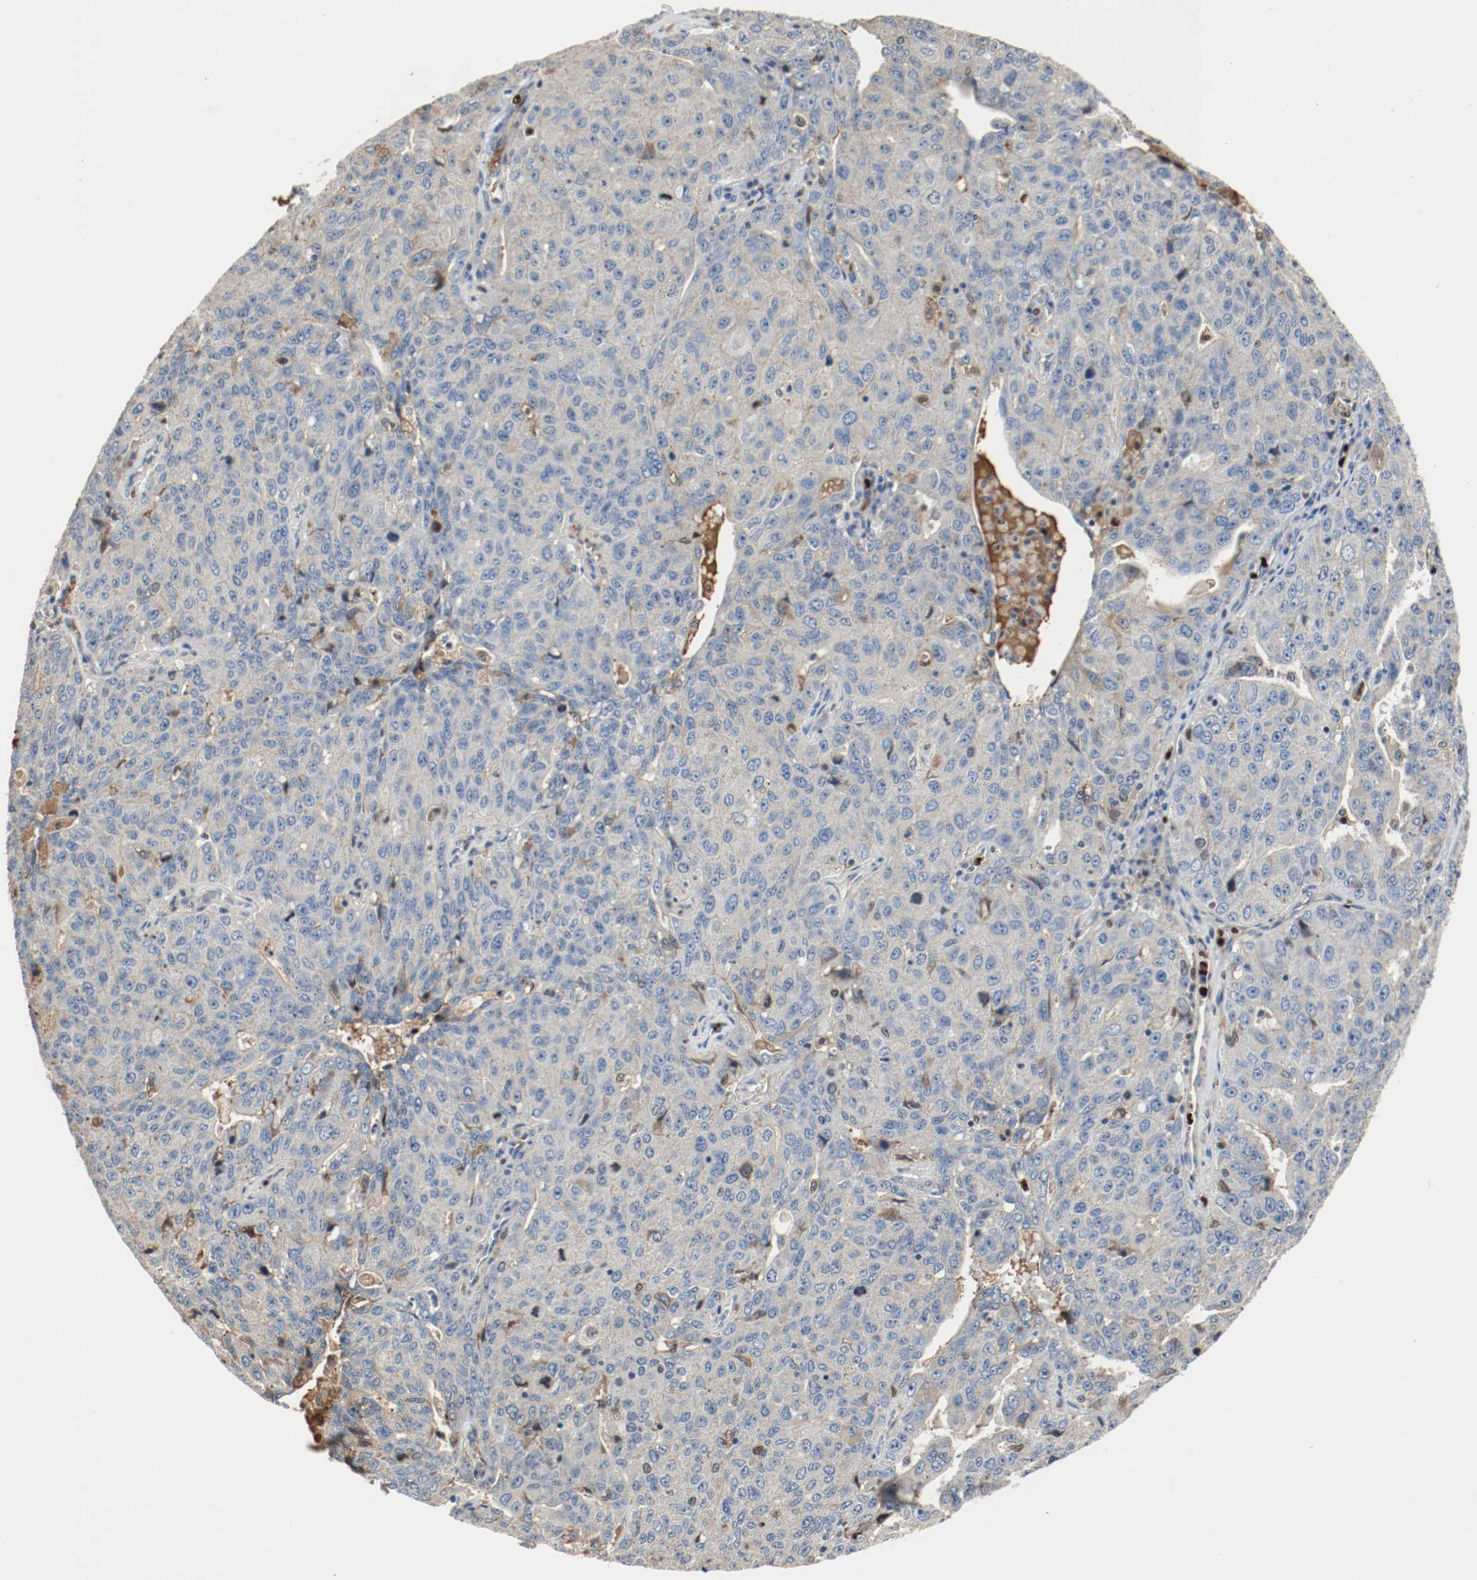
{"staining": {"intensity": "negative", "quantity": "none", "location": "none"}, "tissue": "ovarian cancer", "cell_type": "Tumor cells", "image_type": "cancer", "snomed": [{"axis": "morphology", "description": "Carcinoma, endometroid"}, {"axis": "topography", "description": "Ovary"}], "caption": "There is no significant staining in tumor cells of ovarian endometroid carcinoma. (Stains: DAB IHC with hematoxylin counter stain, Microscopy: brightfield microscopy at high magnification).", "gene": "BLK", "patient": {"sex": "female", "age": 62}}